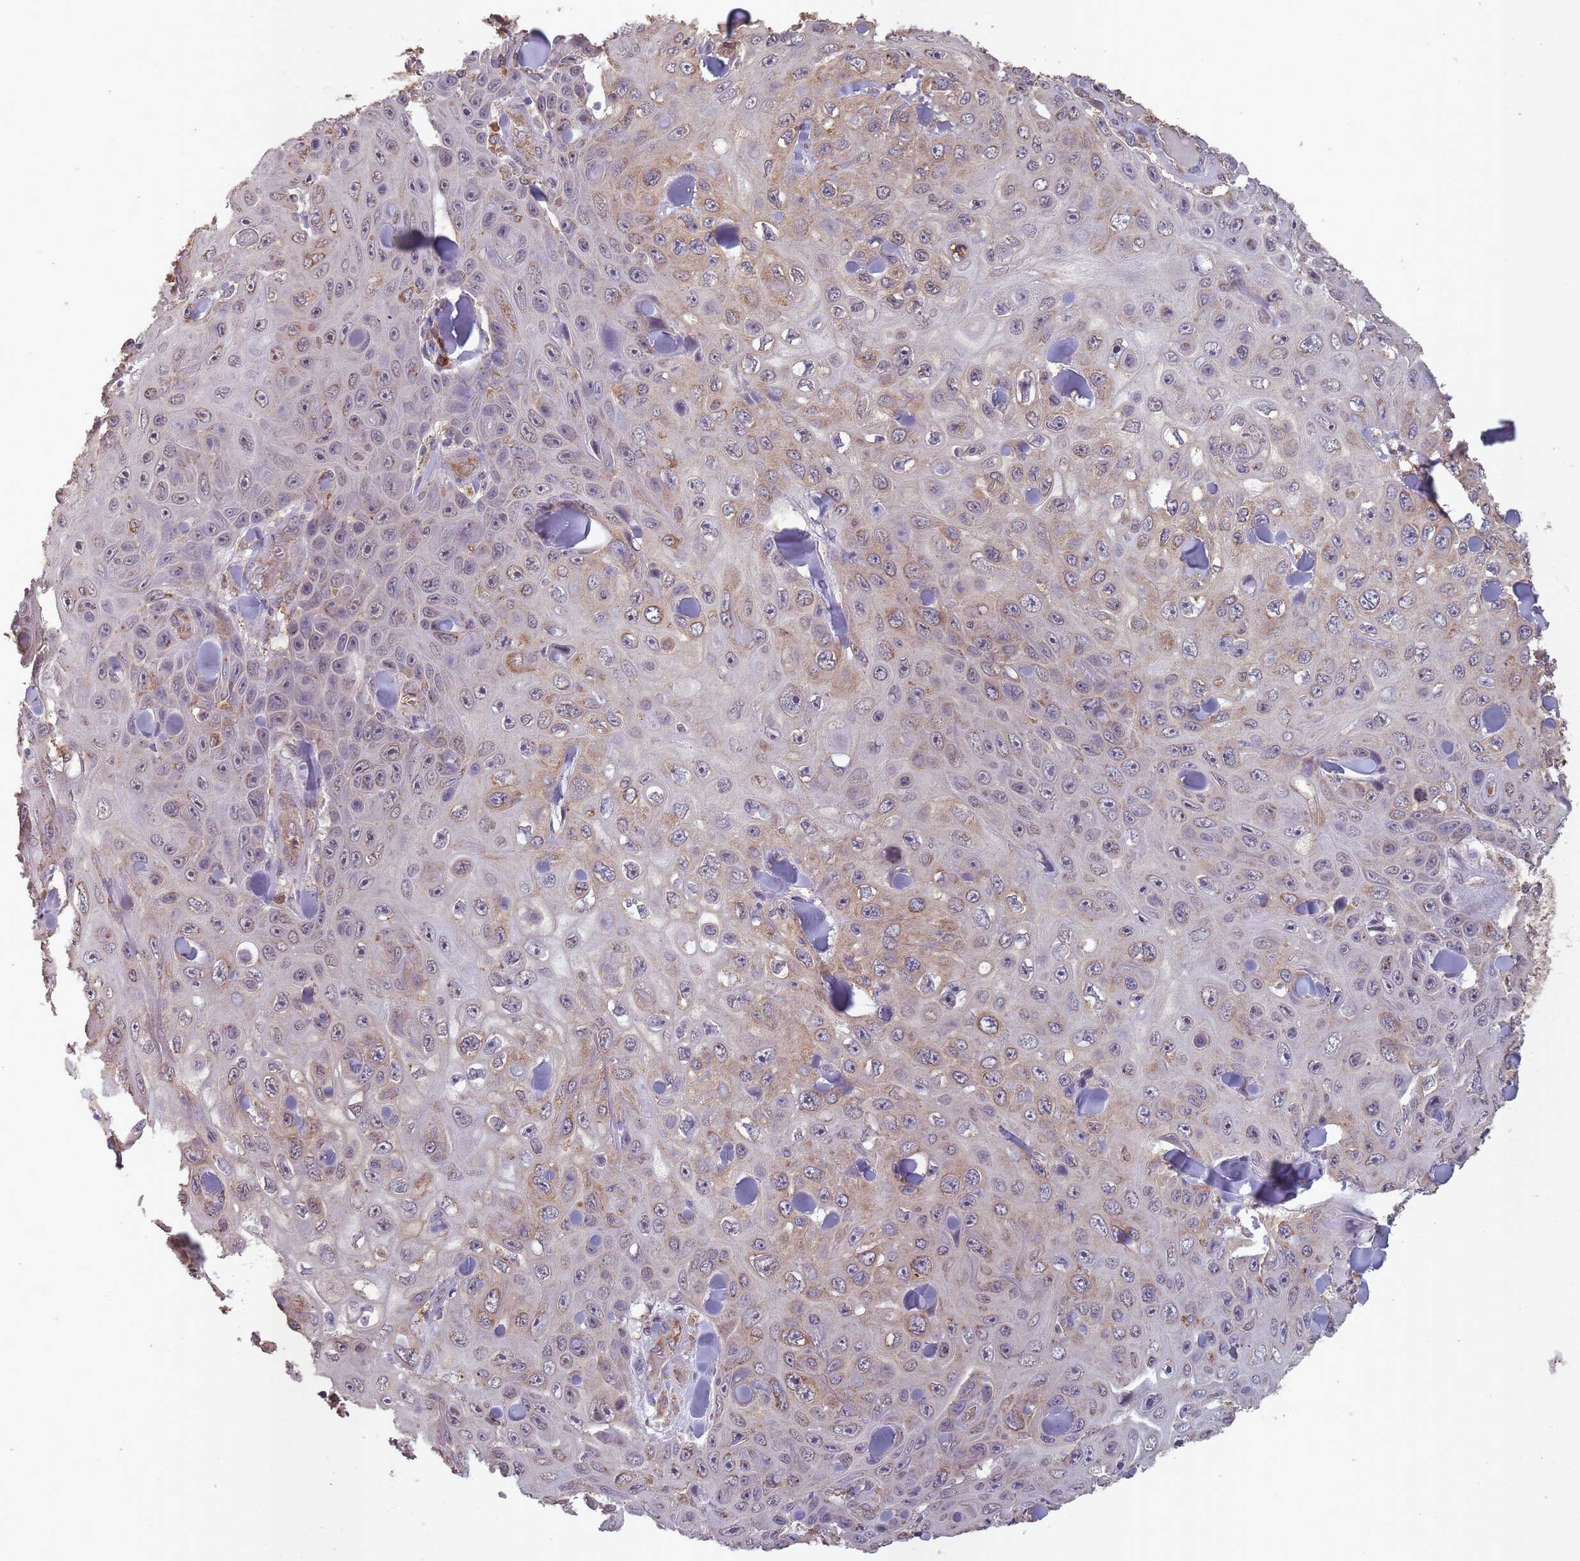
{"staining": {"intensity": "weak", "quantity": "25%-75%", "location": "cytoplasmic/membranous"}, "tissue": "skin cancer", "cell_type": "Tumor cells", "image_type": "cancer", "snomed": [{"axis": "morphology", "description": "Squamous cell carcinoma, NOS"}, {"axis": "topography", "description": "Skin"}], "caption": "A brown stain shows weak cytoplasmic/membranous staining of a protein in human skin squamous cell carcinoma tumor cells.", "gene": "SANBR", "patient": {"sex": "male", "age": 82}}